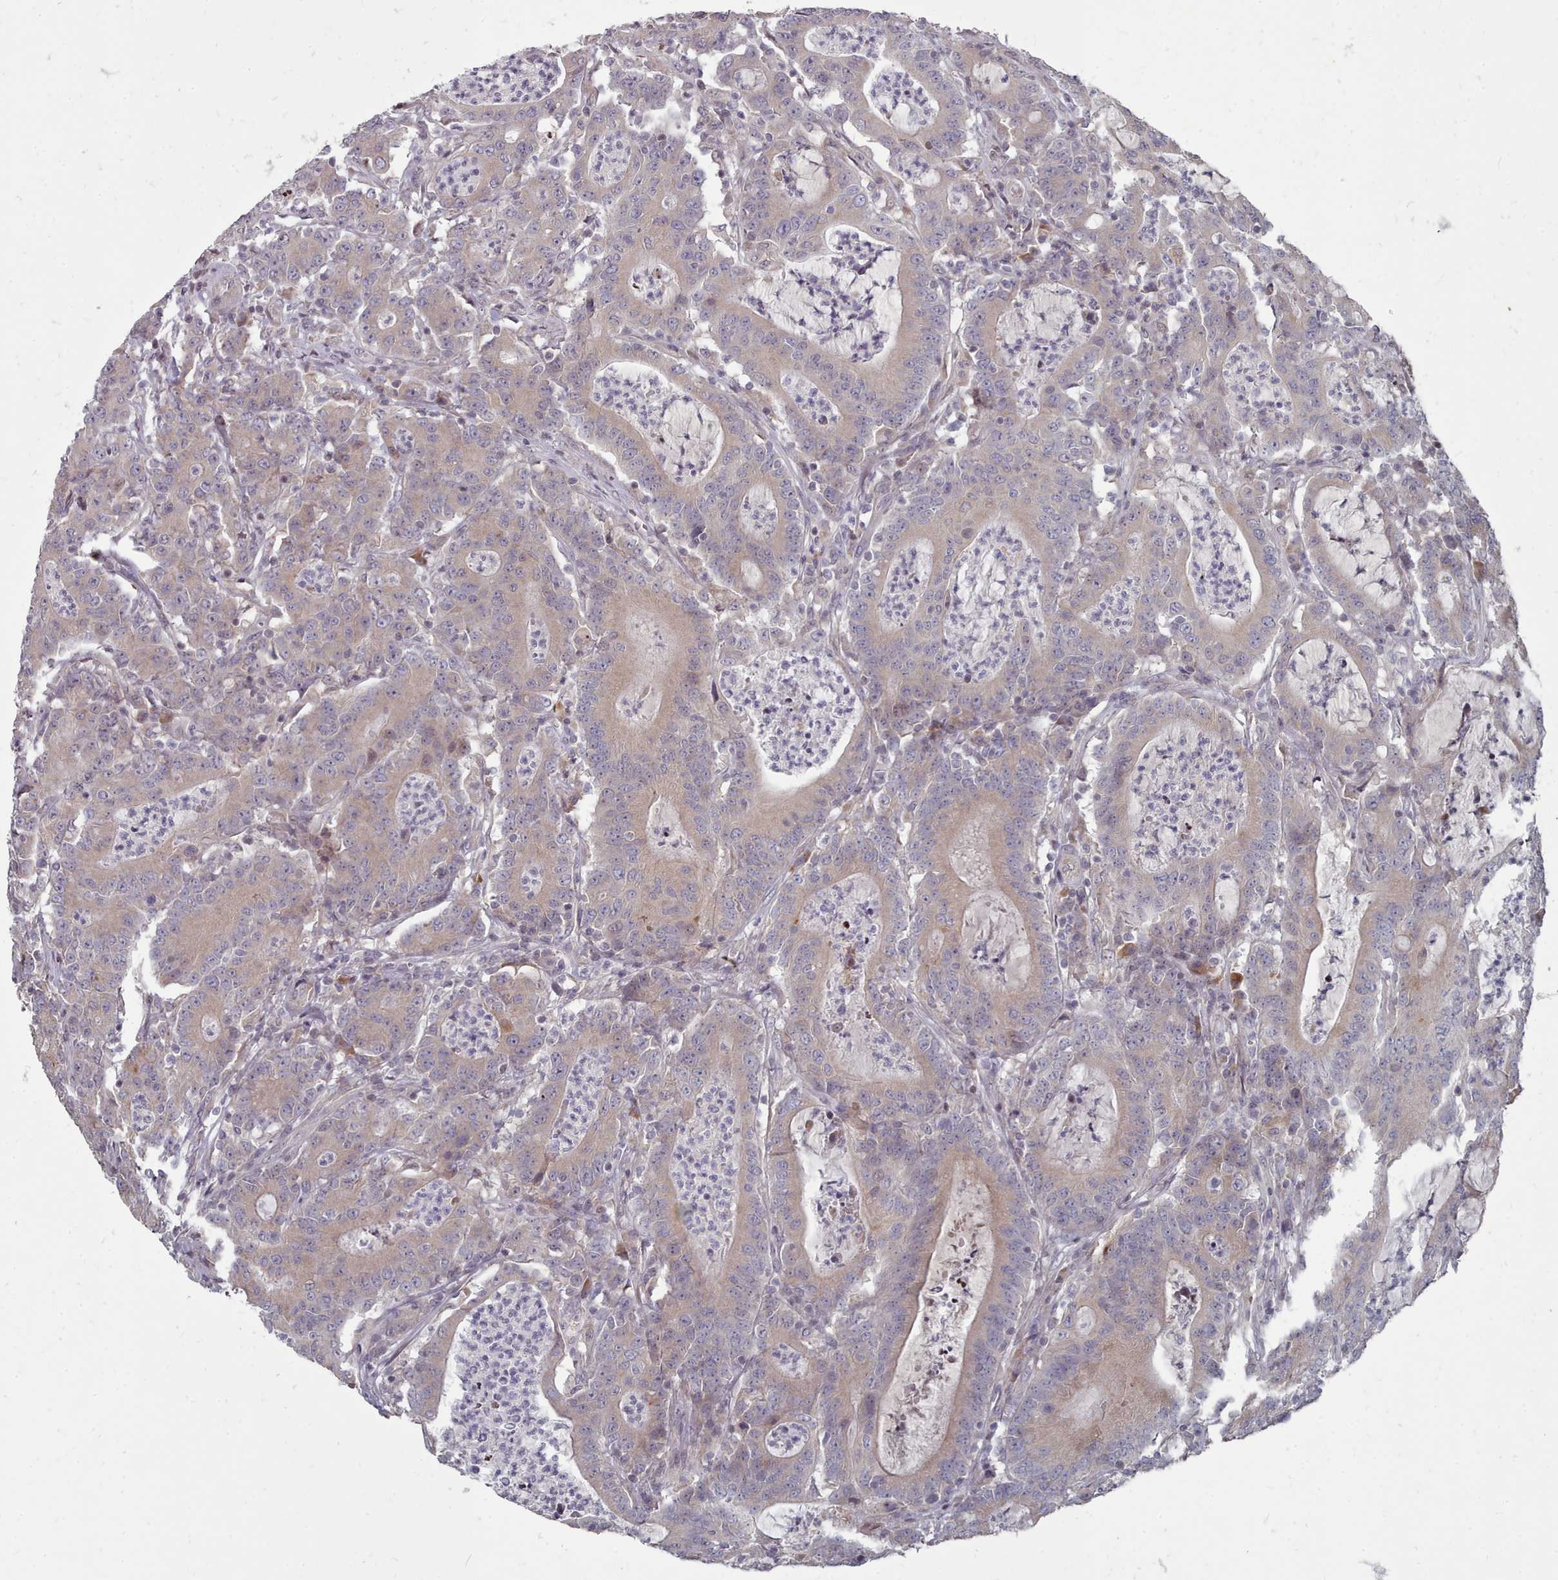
{"staining": {"intensity": "weak", "quantity": ">75%", "location": "cytoplasmic/membranous"}, "tissue": "colorectal cancer", "cell_type": "Tumor cells", "image_type": "cancer", "snomed": [{"axis": "morphology", "description": "Adenocarcinoma, NOS"}, {"axis": "topography", "description": "Colon"}], "caption": "The image demonstrates staining of colorectal cancer, revealing weak cytoplasmic/membranous protein expression (brown color) within tumor cells. The staining was performed using DAB to visualize the protein expression in brown, while the nuclei were stained in blue with hematoxylin (Magnification: 20x).", "gene": "ACKR3", "patient": {"sex": "male", "age": 83}}